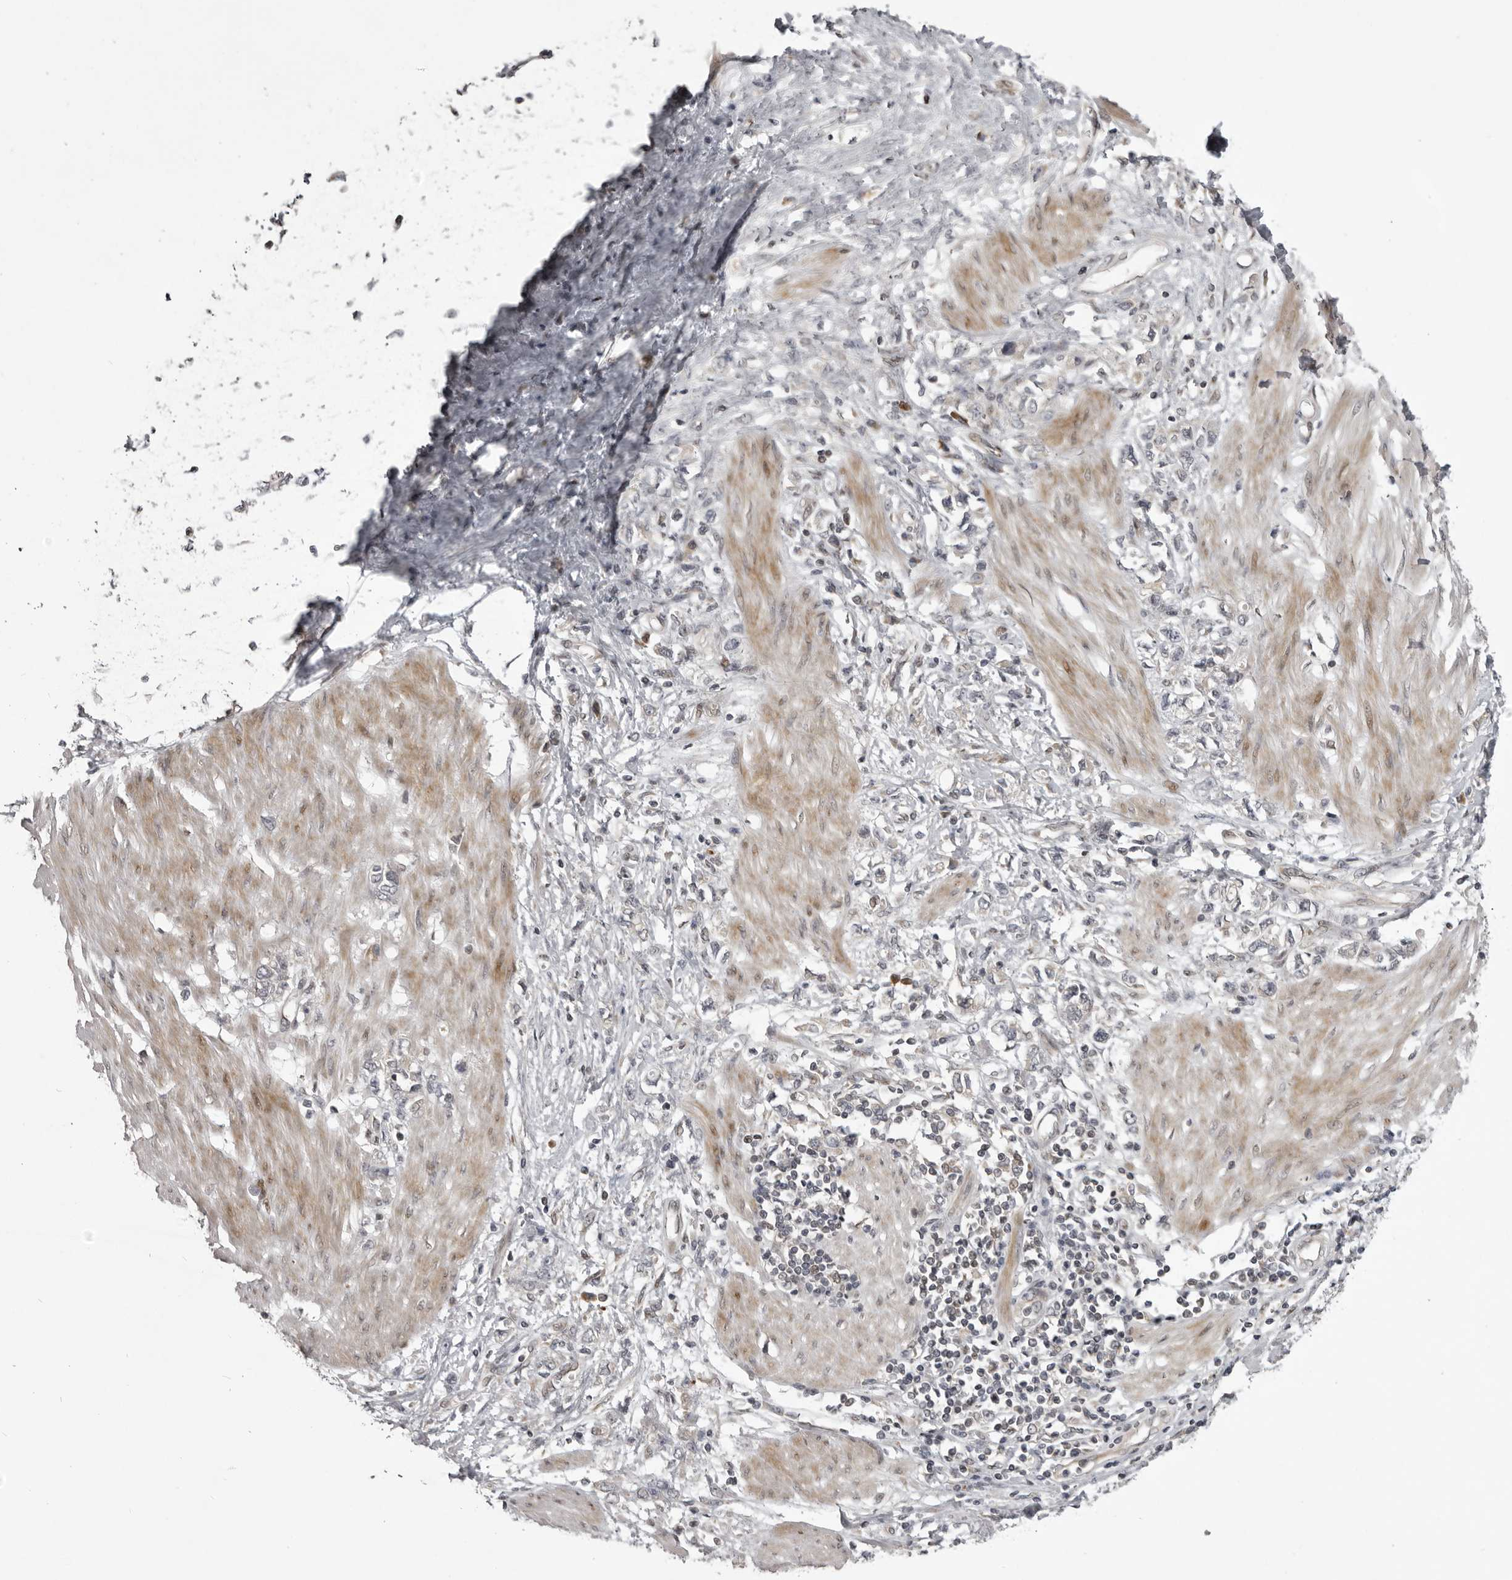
{"staining": {"intensity": "negative", "quantity": "none", "location": "none"}, "tissue": "stomach cancer", "cell_type": "Tumor cells", "image_type": "cancer", "snomed": [{"axis": "morphology", "description": "Adenocarcinoma, NOS"}, {"axis": "topography", "description": "Stomach"}], "caption": "Immunohistochemistry image of human stomach cancer (adenocarcinoma) stained for a protein (brown), which demonstrates no positivity in tumor cells.", "gene": "C1orf109", "patient": {"sex": "female", "age": 76}}